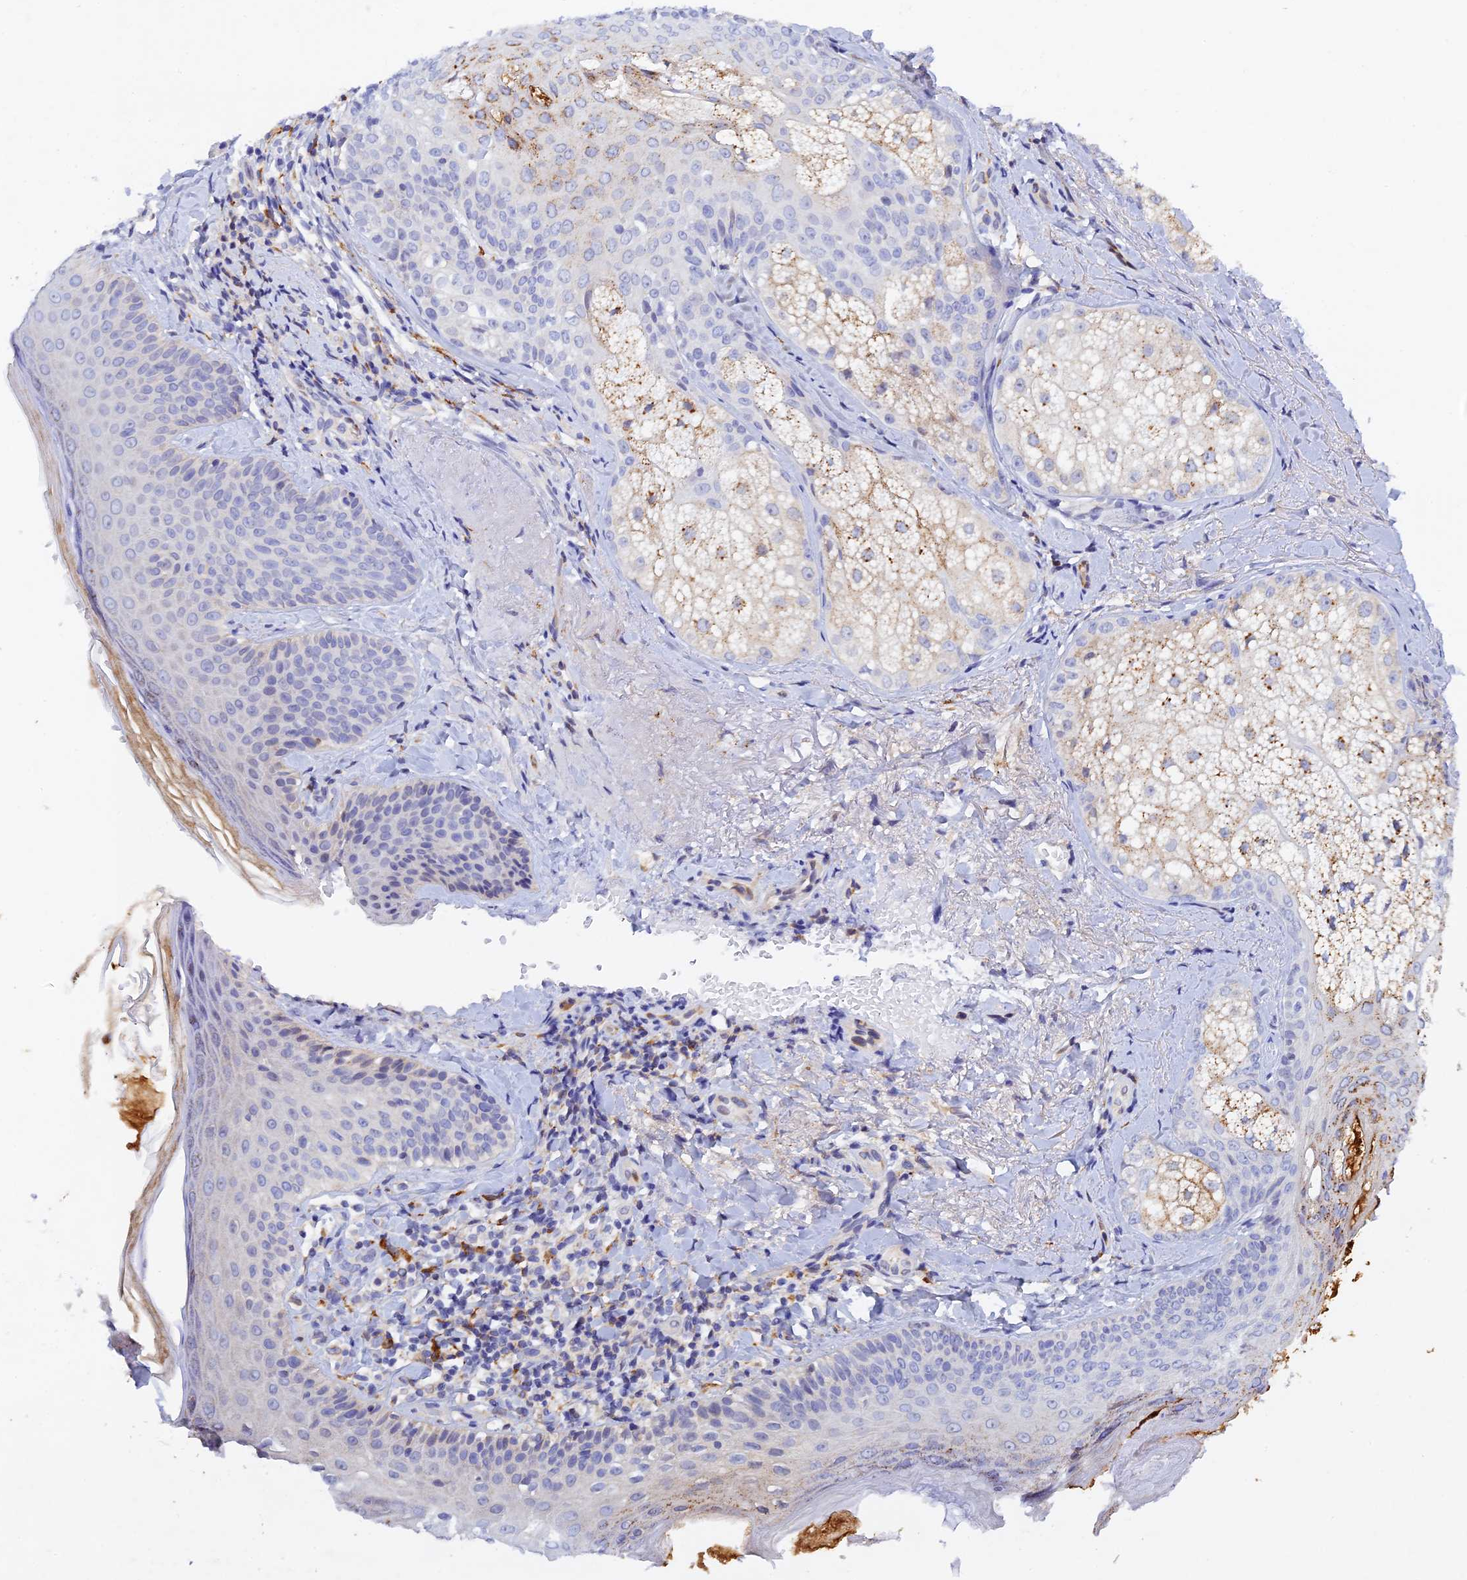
{"staining": {"intensity": "moderate", "quantity": "<25%", "location": "cytoplasmic/membranous"}, "tissue": "skin", "cell_type": "Fibroblasts", "image_type": "normal", "snomed": [{"axis": "morphology", "description": "Normal tissue, NOS"}, {"axis": "topography", "description": "Skin"}], "caption": "The histopathology image shows immunohistochemical staining of unremarkable skin. There is moderate cytoplasmic/membranous positivity is present in about <25% of fibroblasts.", "gene": "RPGRIP1L", "patient": {"sex": "male", "age": 57}}